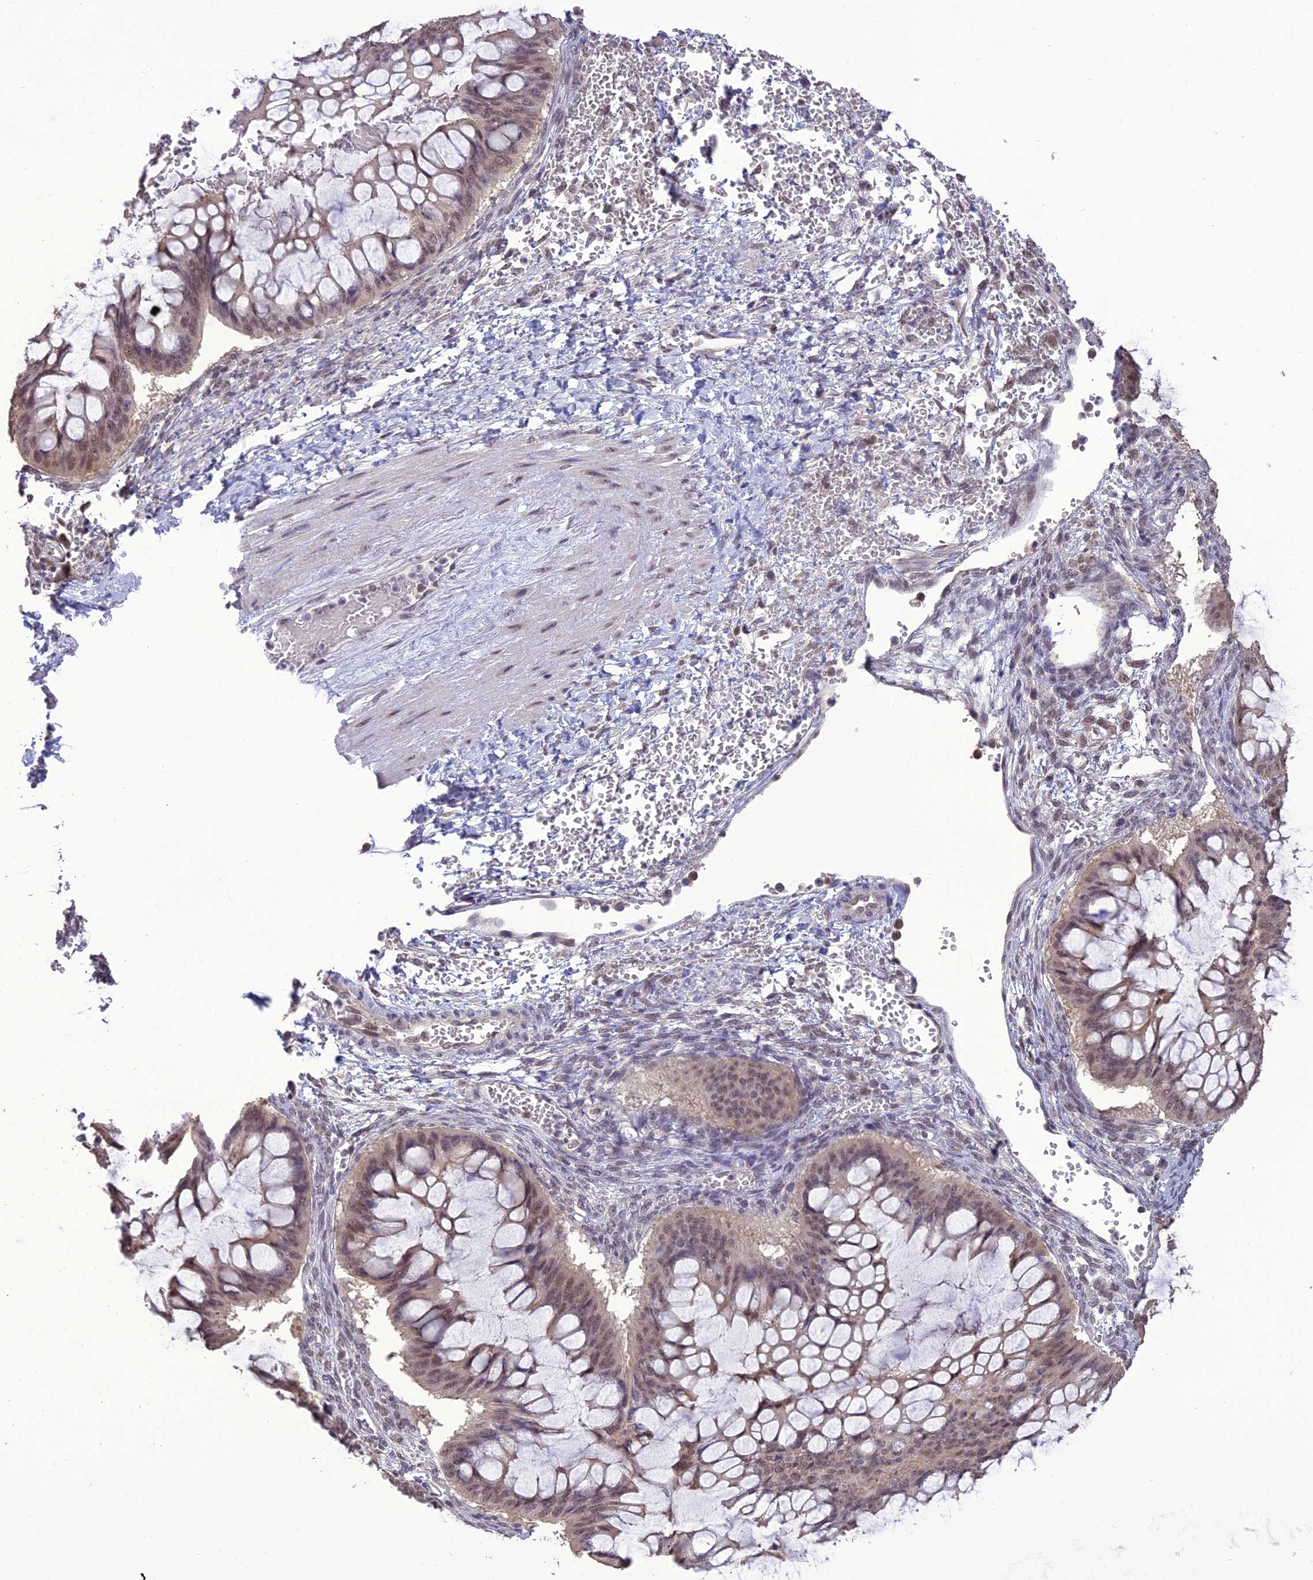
{"staining": {"intensity": "weak", "quantity": ">75%", "location": "nuclear"}, "tissue": "ovarian cancer", "cell_type": "Tumor cells", "image_type": "cancer", "snomed": [{"axis": "morphology", "description": "Cystadenocarcinoma, mucinous, NOS"}, {"axis": "topography", "description": "Ovary"}], "caption": "The image demonstrates a brown stain indicating the presence of a protein in the nuclear of tumor cells in mucinous cystadenocarcinoma (ovarian).", "gene": "TIGD7", "patient": {"sex": "female", "age": 73}}